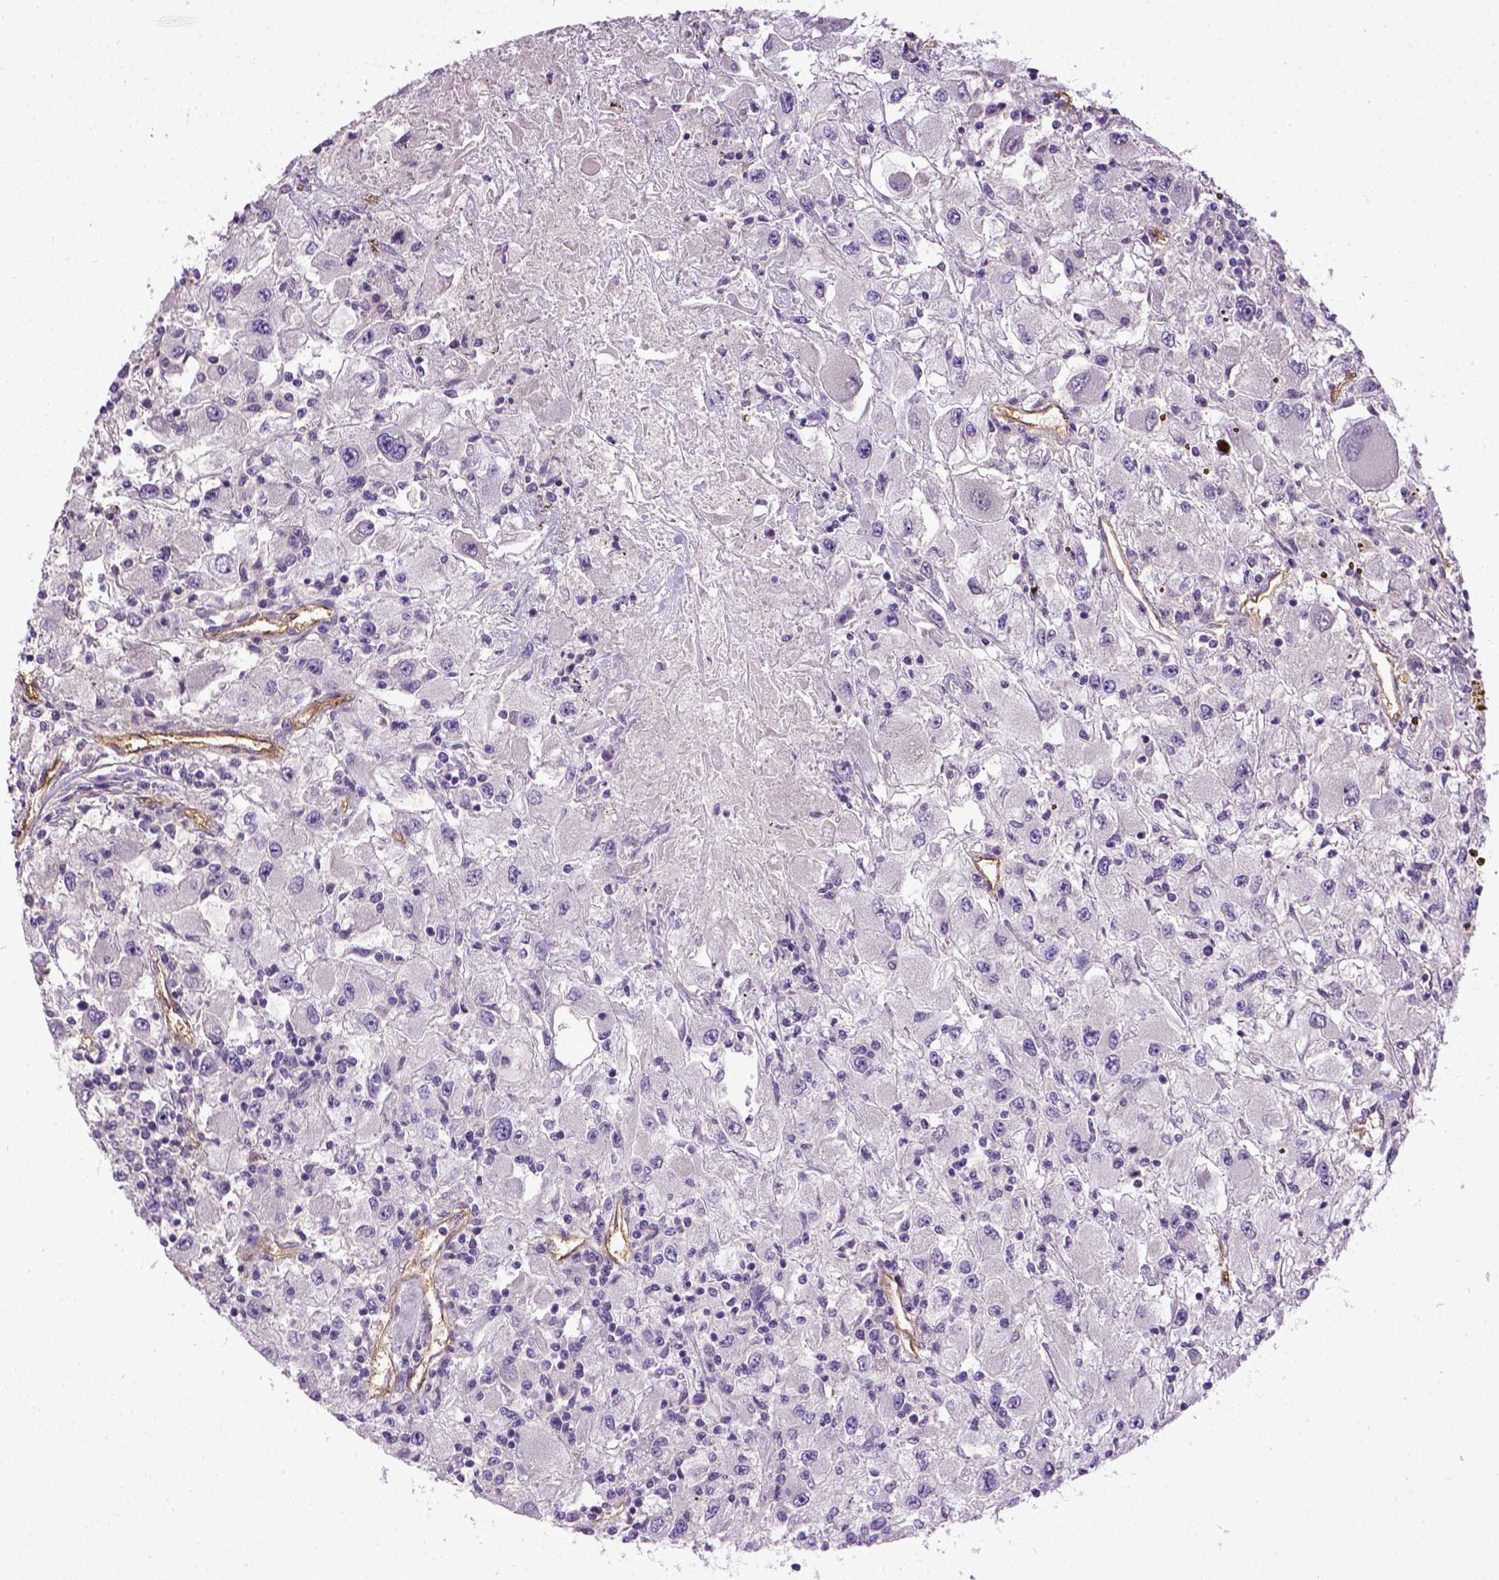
{"staining": {"intensity": "negative", "quantity": "none", "location": "none"}, "tissue": "renal cancer", "cell_type": "Tumor cells", "image_type": "cancer", "snomed": [{"axis": "morphology", "description": "Adenocarcinoma, NOS"}, {"axis": "topography", "description": "Kidney"}], "caption": "The IHC micrograph has no significant expression in tumor cells of renal cancer (adenocarcinoma) tissue. Brightfield microscopy of IHC stained with DAB (3,3'-diaminobenzidine) (brown) and hematoxylin (blue), captured at high magnification.", "gene": "ENG", "patient": {"sex": "female", "age": 67}}